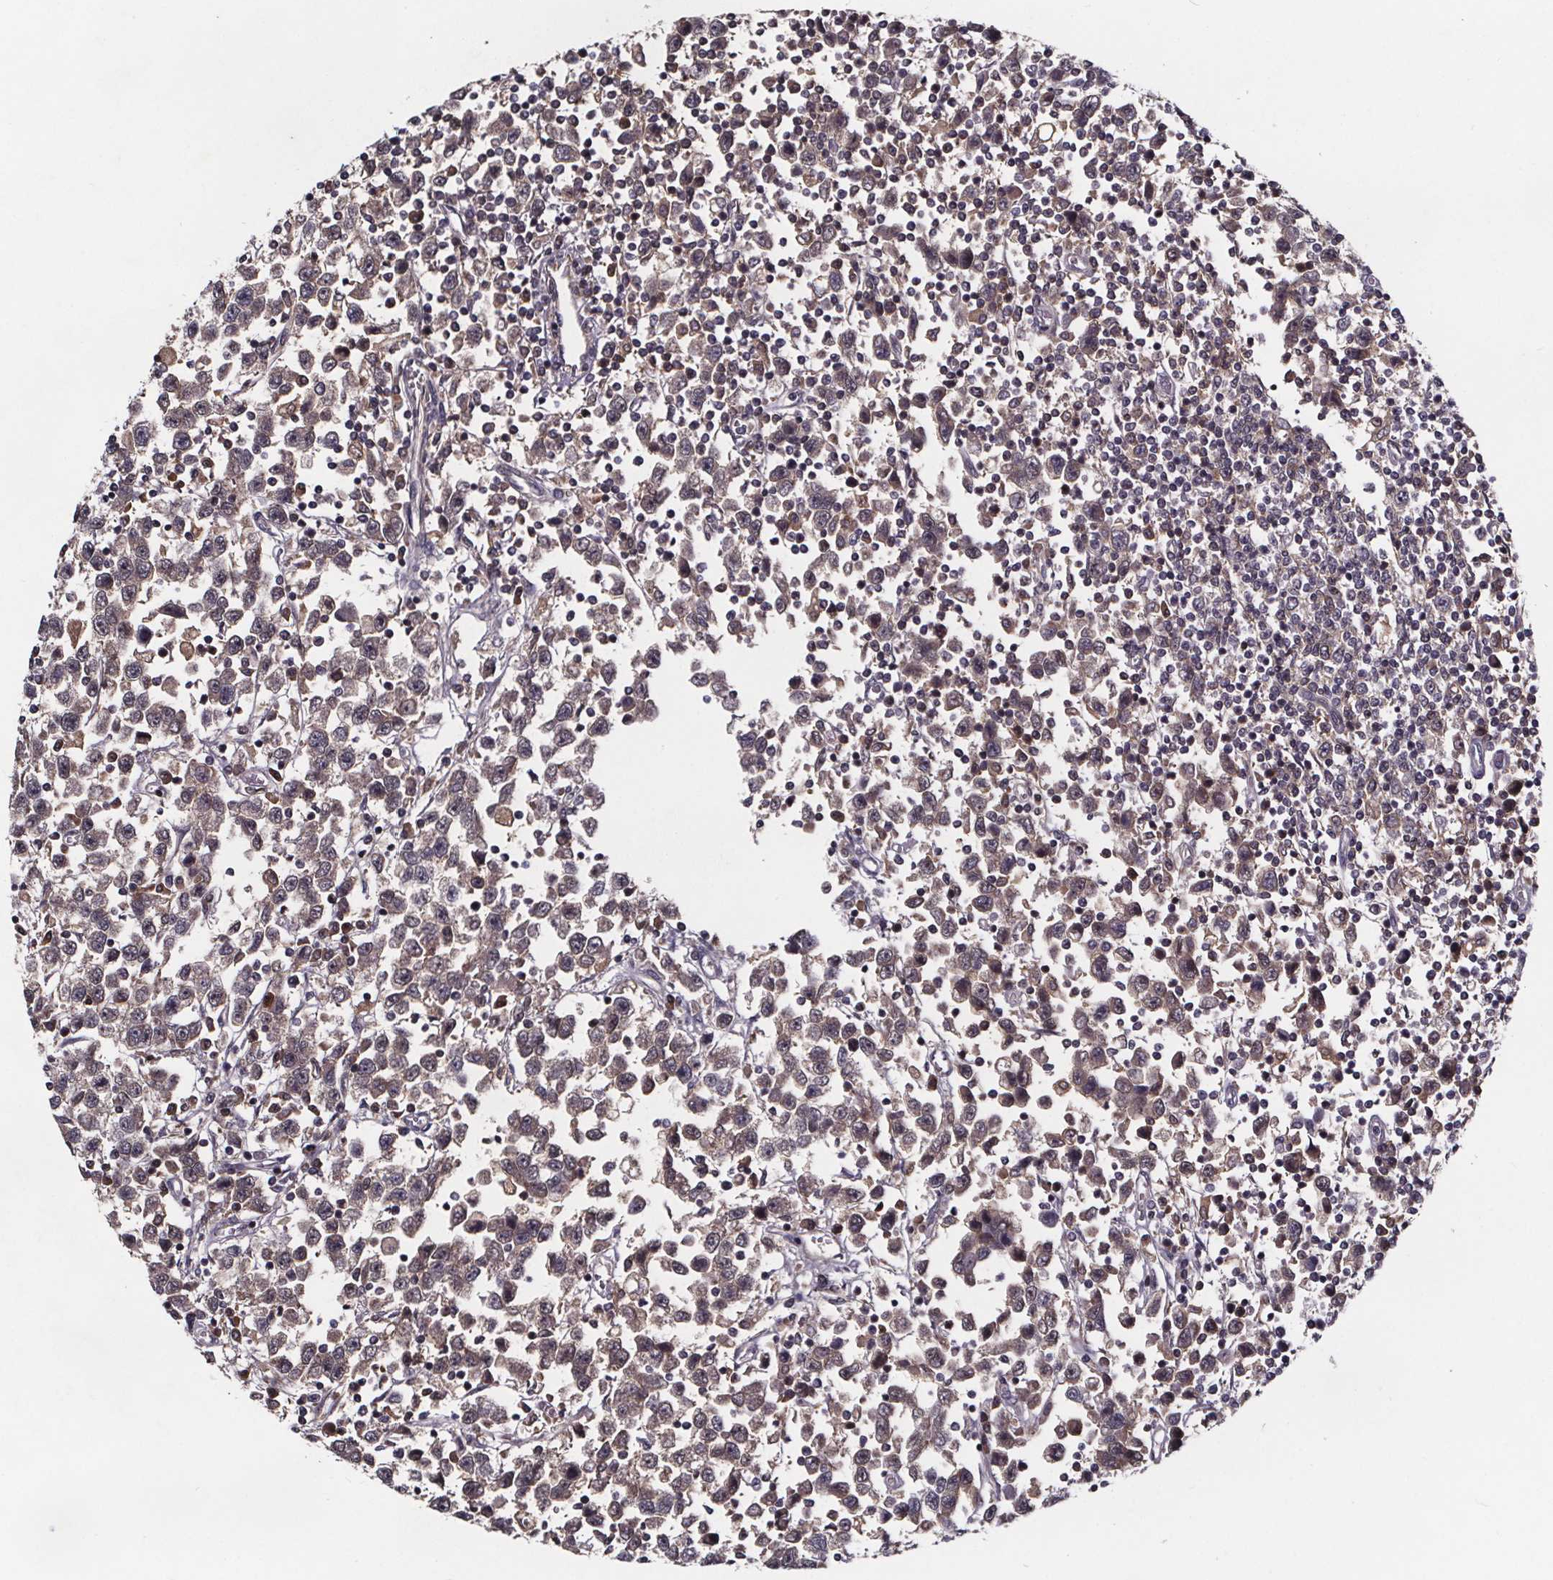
{"staining": {"intensity": "weak", "quantity": "25%-75%", "location": "cytoplasmic/membranous"}, "tissue": "testis cancer", "cell_type": "Tumor cells", "image_type": "cancer", "snomed": [{"axis": "morphology", "description": "Seminoma, NOS"}, {"axis": "topography", "description": "Testis"}], "caption": "Immunohistochemical staining of human testis seminoma exhibits weak cytoplasmic/membranous protein positivity in approximately 25%-75% of tumor cells.", "gene": "NPHP4", "patient": {"sex": "male", "age": 34}}